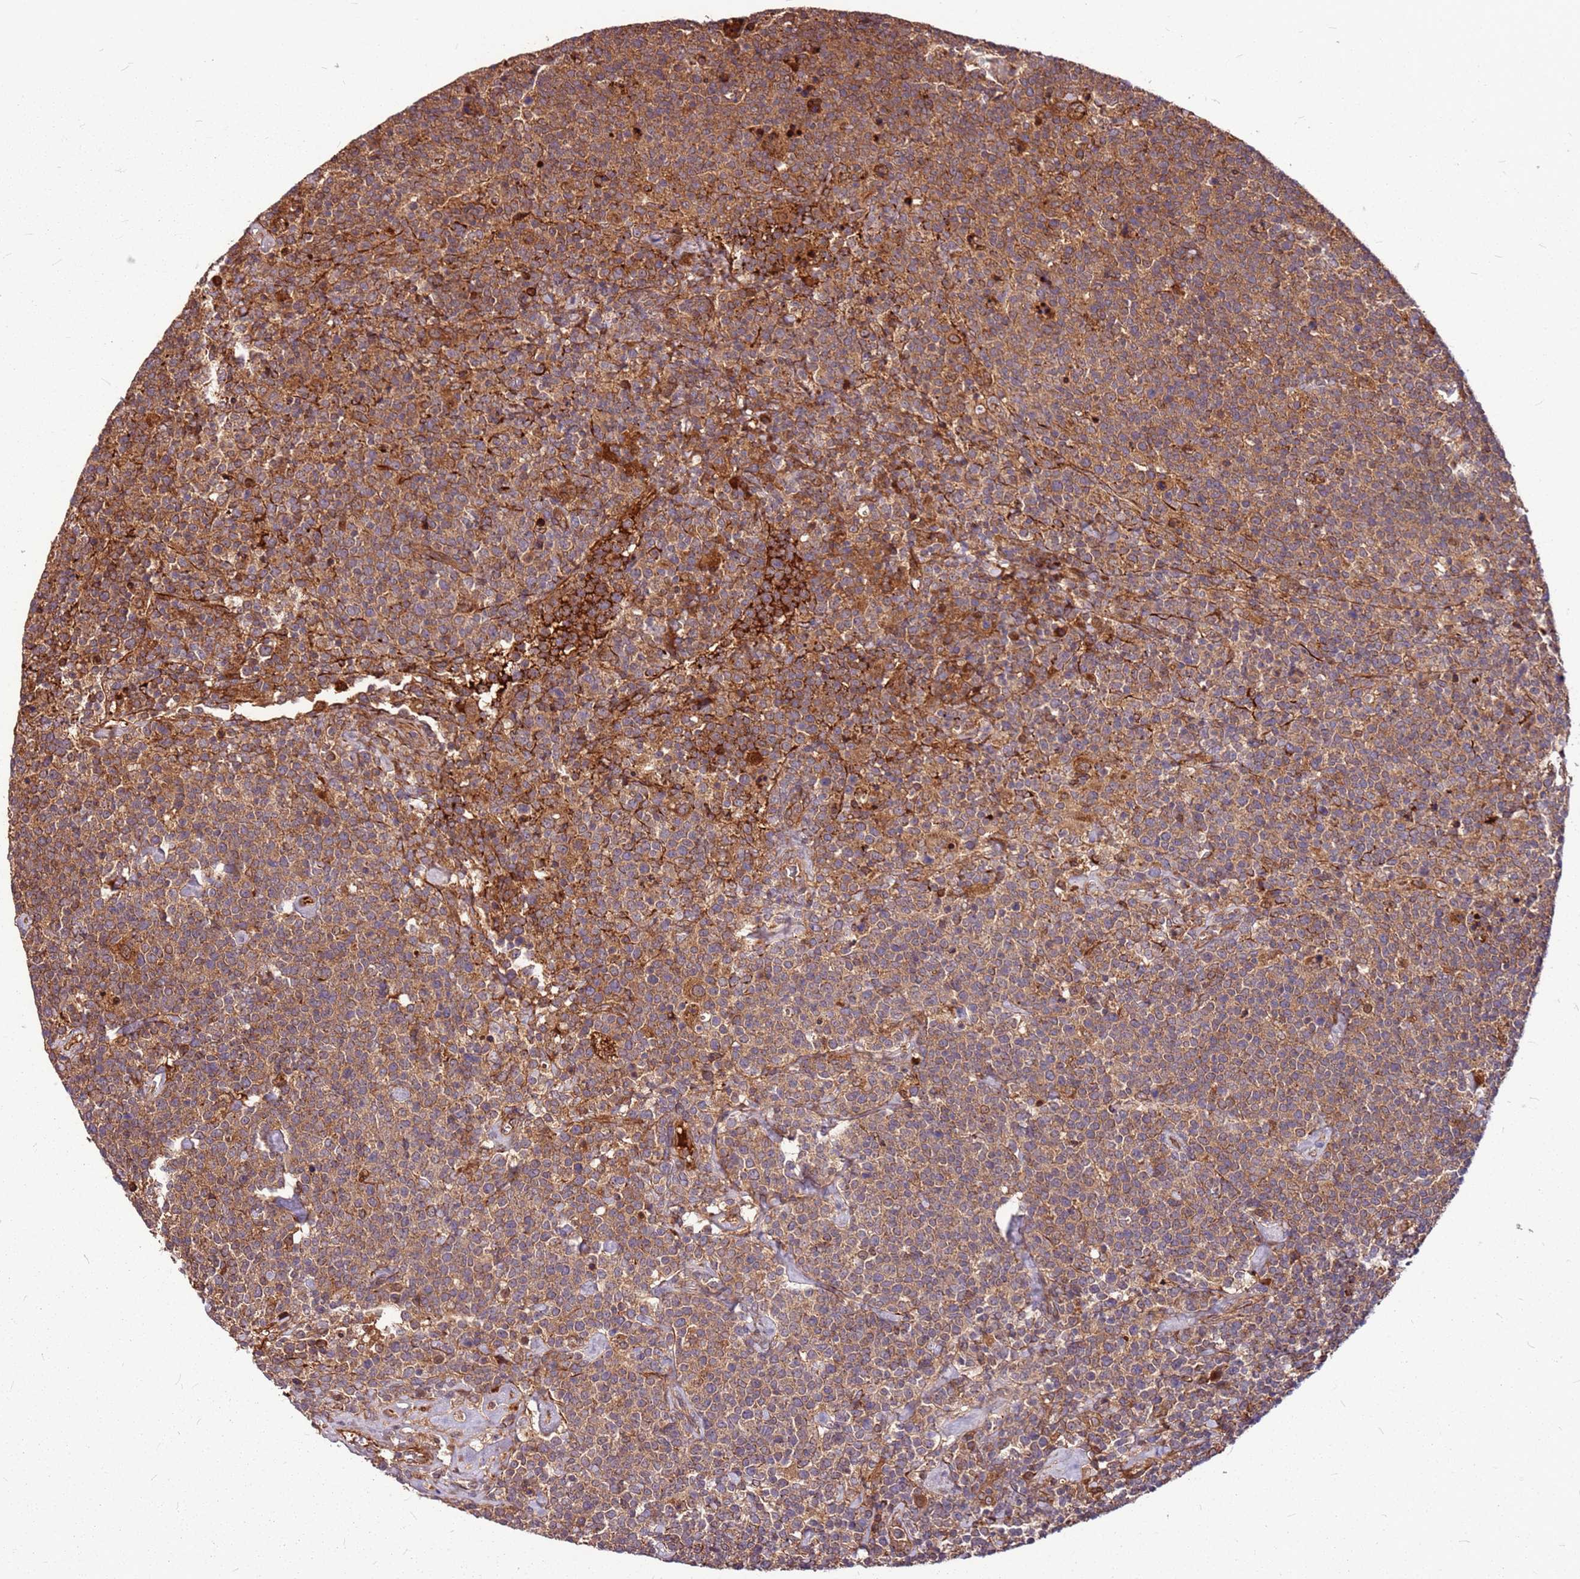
{"staining": {"intensity": "moderate", "quantity": ">75%", "location": "cytoplasmic/membranous"}, "tissue": "lymphoma", "cell_type": "Tumor cells", "image_type": "cancer", "snomed": [{"axis": "morphology", "description": "Malignant lymphoma, non-Hodgkin's type, High grade"}, {"axis": "topography", "description": "Lymph node"}], "caption": "High-grade malignant lymphoma, non-Hodgkin's type was stained to show a protein in brown. There is medium levels of moderate cytoplasmic/membranous staining in approximately >75% of tumor cells.", "gene": "LYPLAL1", "patient": {"sex": "male", "age": 61}}